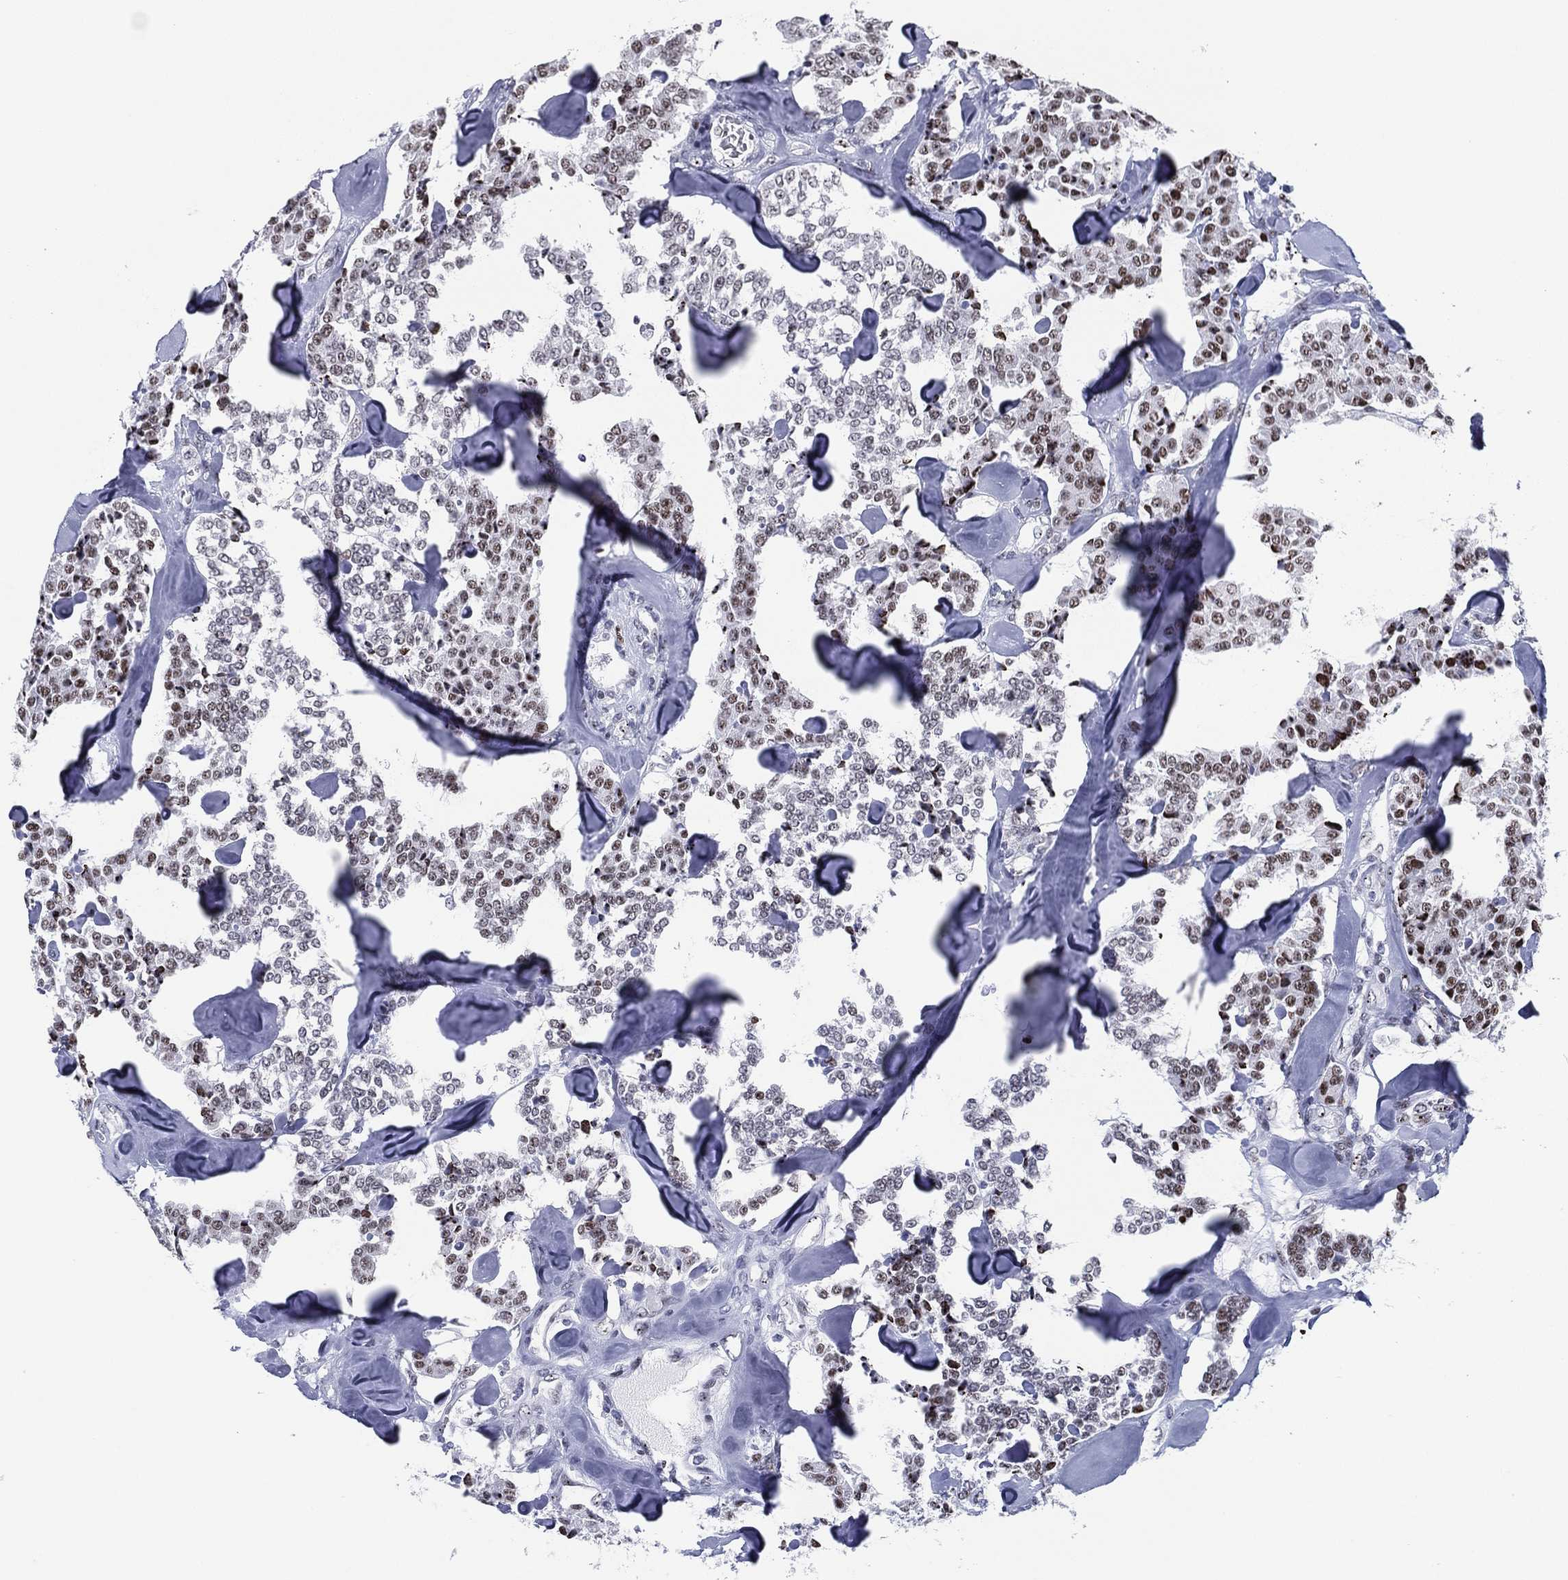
{"staining": {"intensity": "moderate", "quantity": "25%-75%", "location": "nuclear"}, "tissue": "carcinoid", "cell_type": "Tumor cells", "image_type": "cancer", "snomed": [{"axis": "morphology", "description": "Carcinoid, malignant, NOS"}, {"axis": "topography", "description": "Pancreas"}], "caption": "IHC of human carcinoid shows medium levels of moderate nuclear positivity in approximately 25%-75% of tumor cells.", "gene": "CYB561D2", "patient": {"sex": "male", "age": 41}}